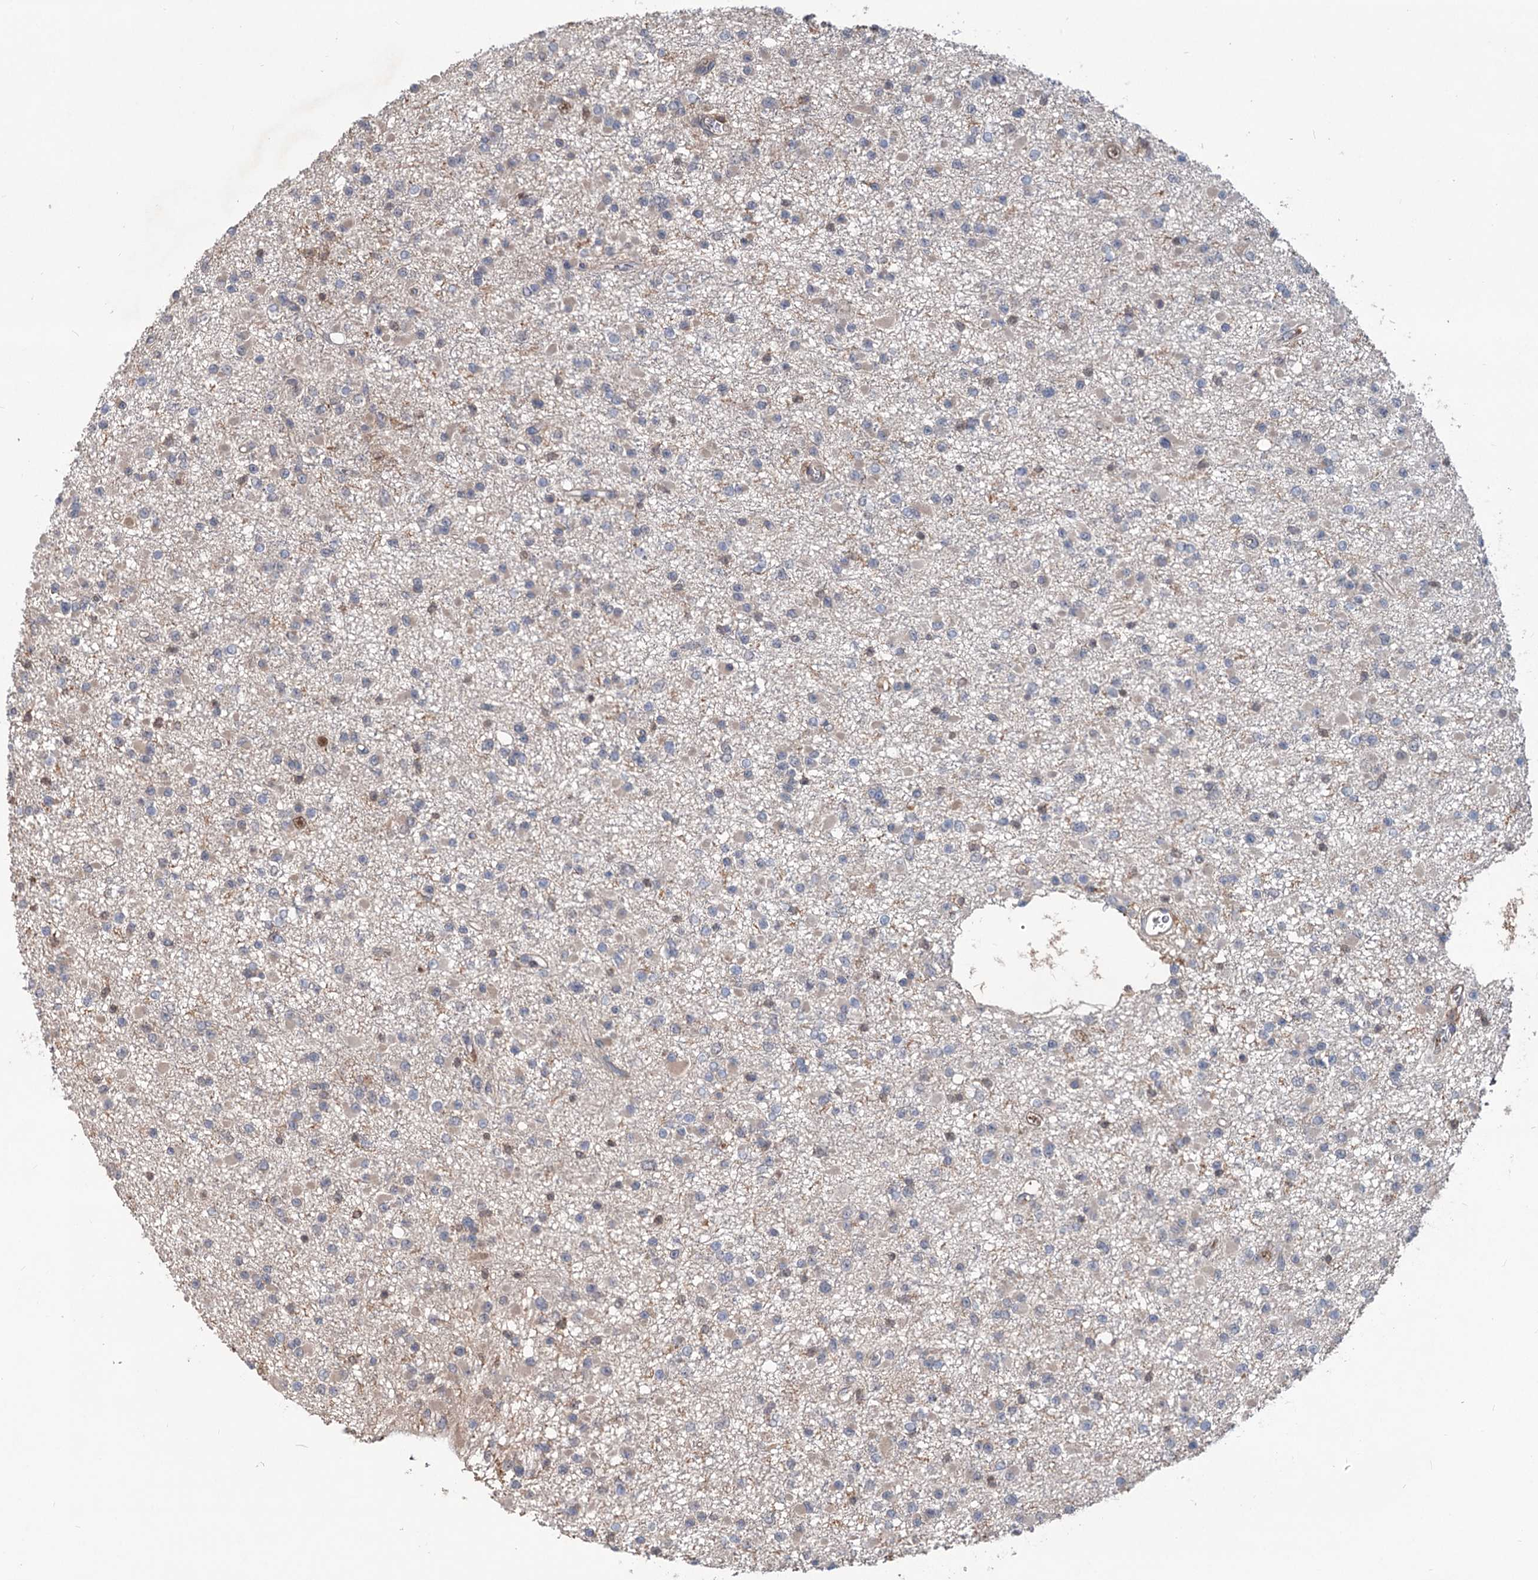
{"staining": {"intensity": "negative", "quantity": "none", "location": "none"}, "tissue": "glioma", "cell_type": "Tumor cells", "image_type": "cancer", "snomed": [{"axis": "morphology", "description": "Glioma, malignant, Low grade"}, {"axis": "topography", "description": "Brain"}], "caption": "DAB (3,3'-diaminobenzidine) immunohistochemical staining of malignant low-grade glioma displays no significant positivity in tumor cells. (Immunohistochemistry, brightfield microscopy, high magnification).", "gene": "GRIP1", "patient": {"sex": "female", "age": 22}}